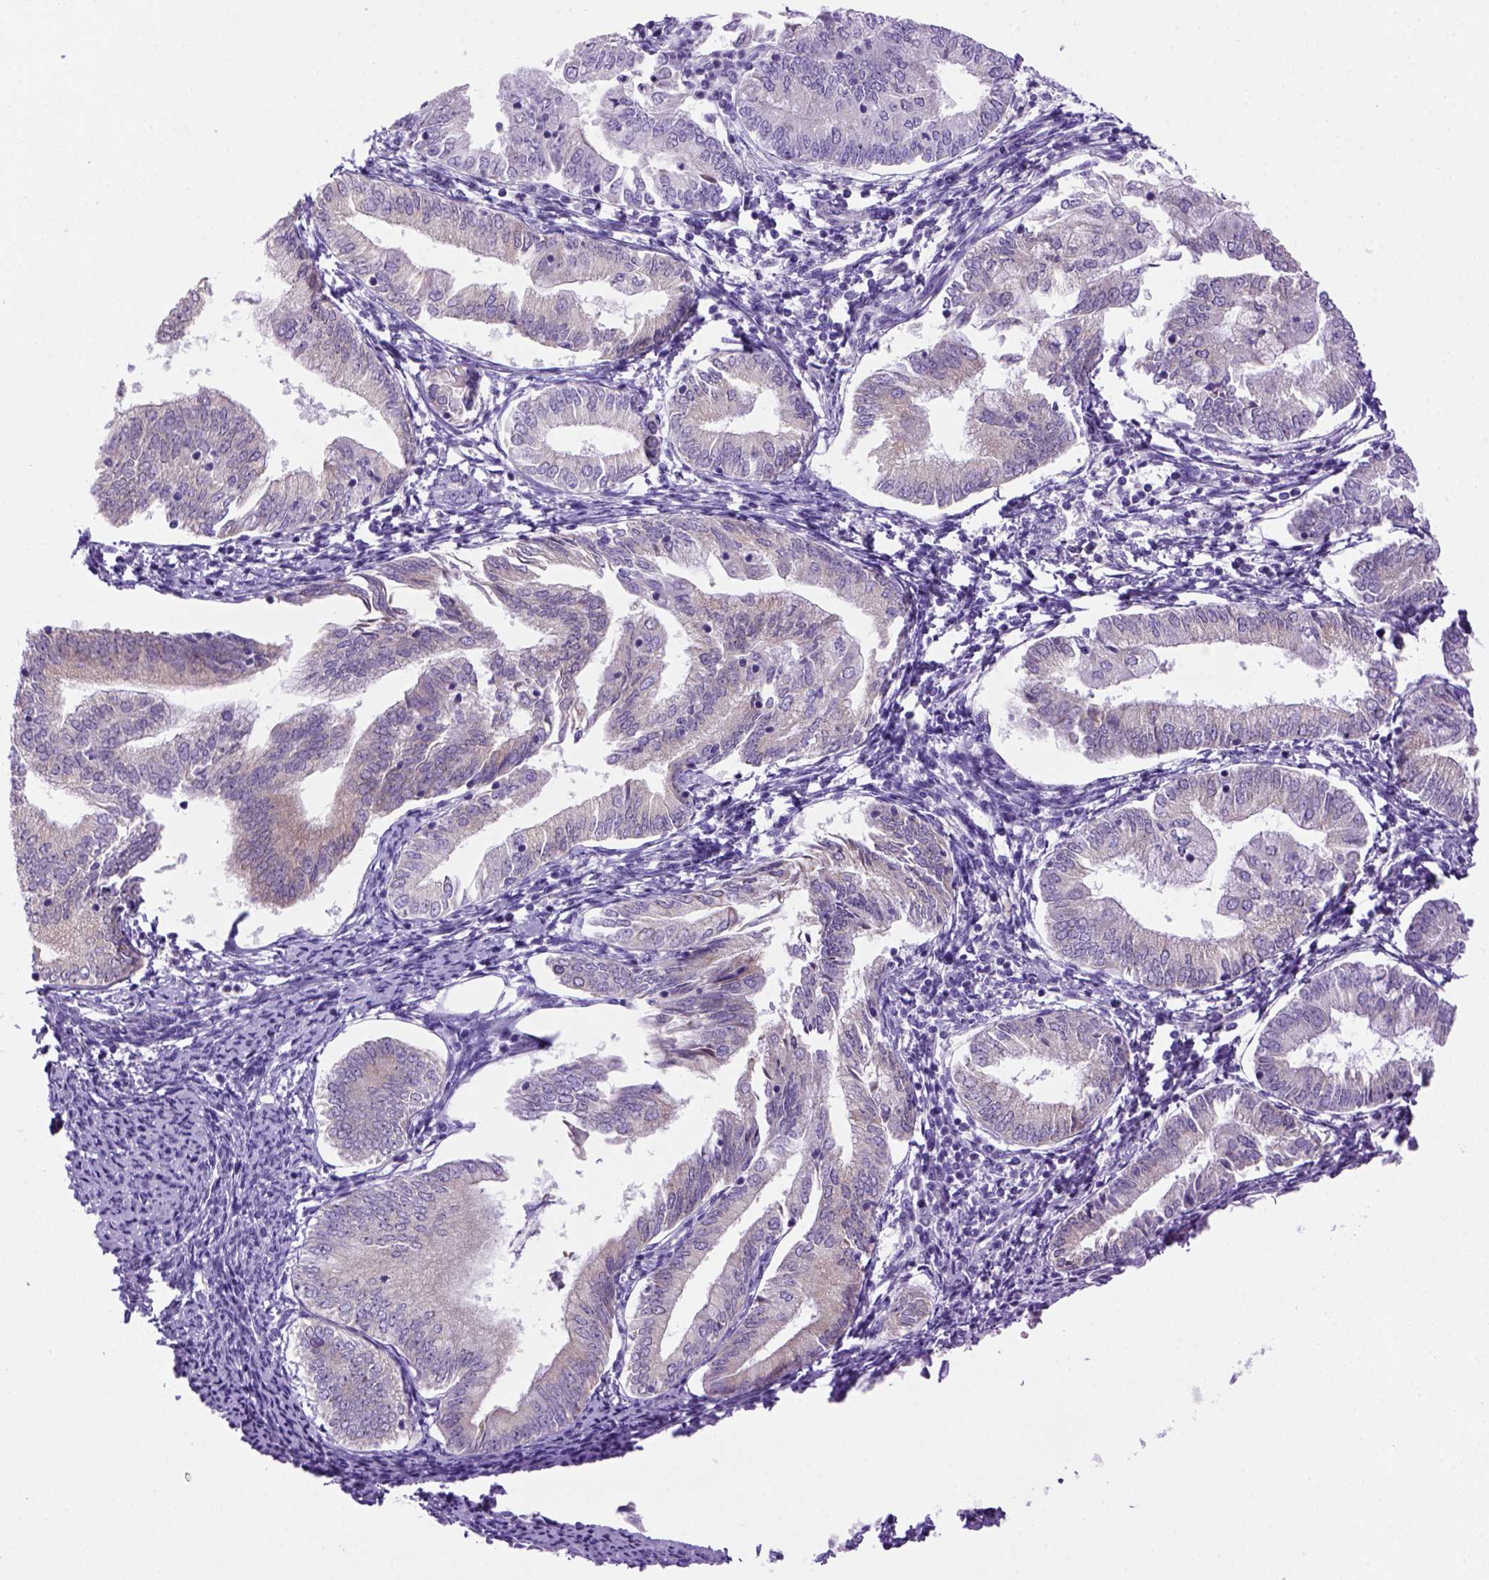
{"staining": {"intensity": "negative", "quantity": "none", "location": "none"}, "tissue": "endometrial cancer", "cell_type": "Tumor cells", "image_type": "cancer", "snomed": [{"axis": "morphology", "description": "Adenocarcinoma, NOS"}, {"axis": "topography", "description": "Endometrium"}], "caption": "Immunohistochemistry of adenocarcinoma (endometrial) shows no expression in tumor cells.", "gene": "DNAH11", "patient": {"sex": "female", "age": 55}}